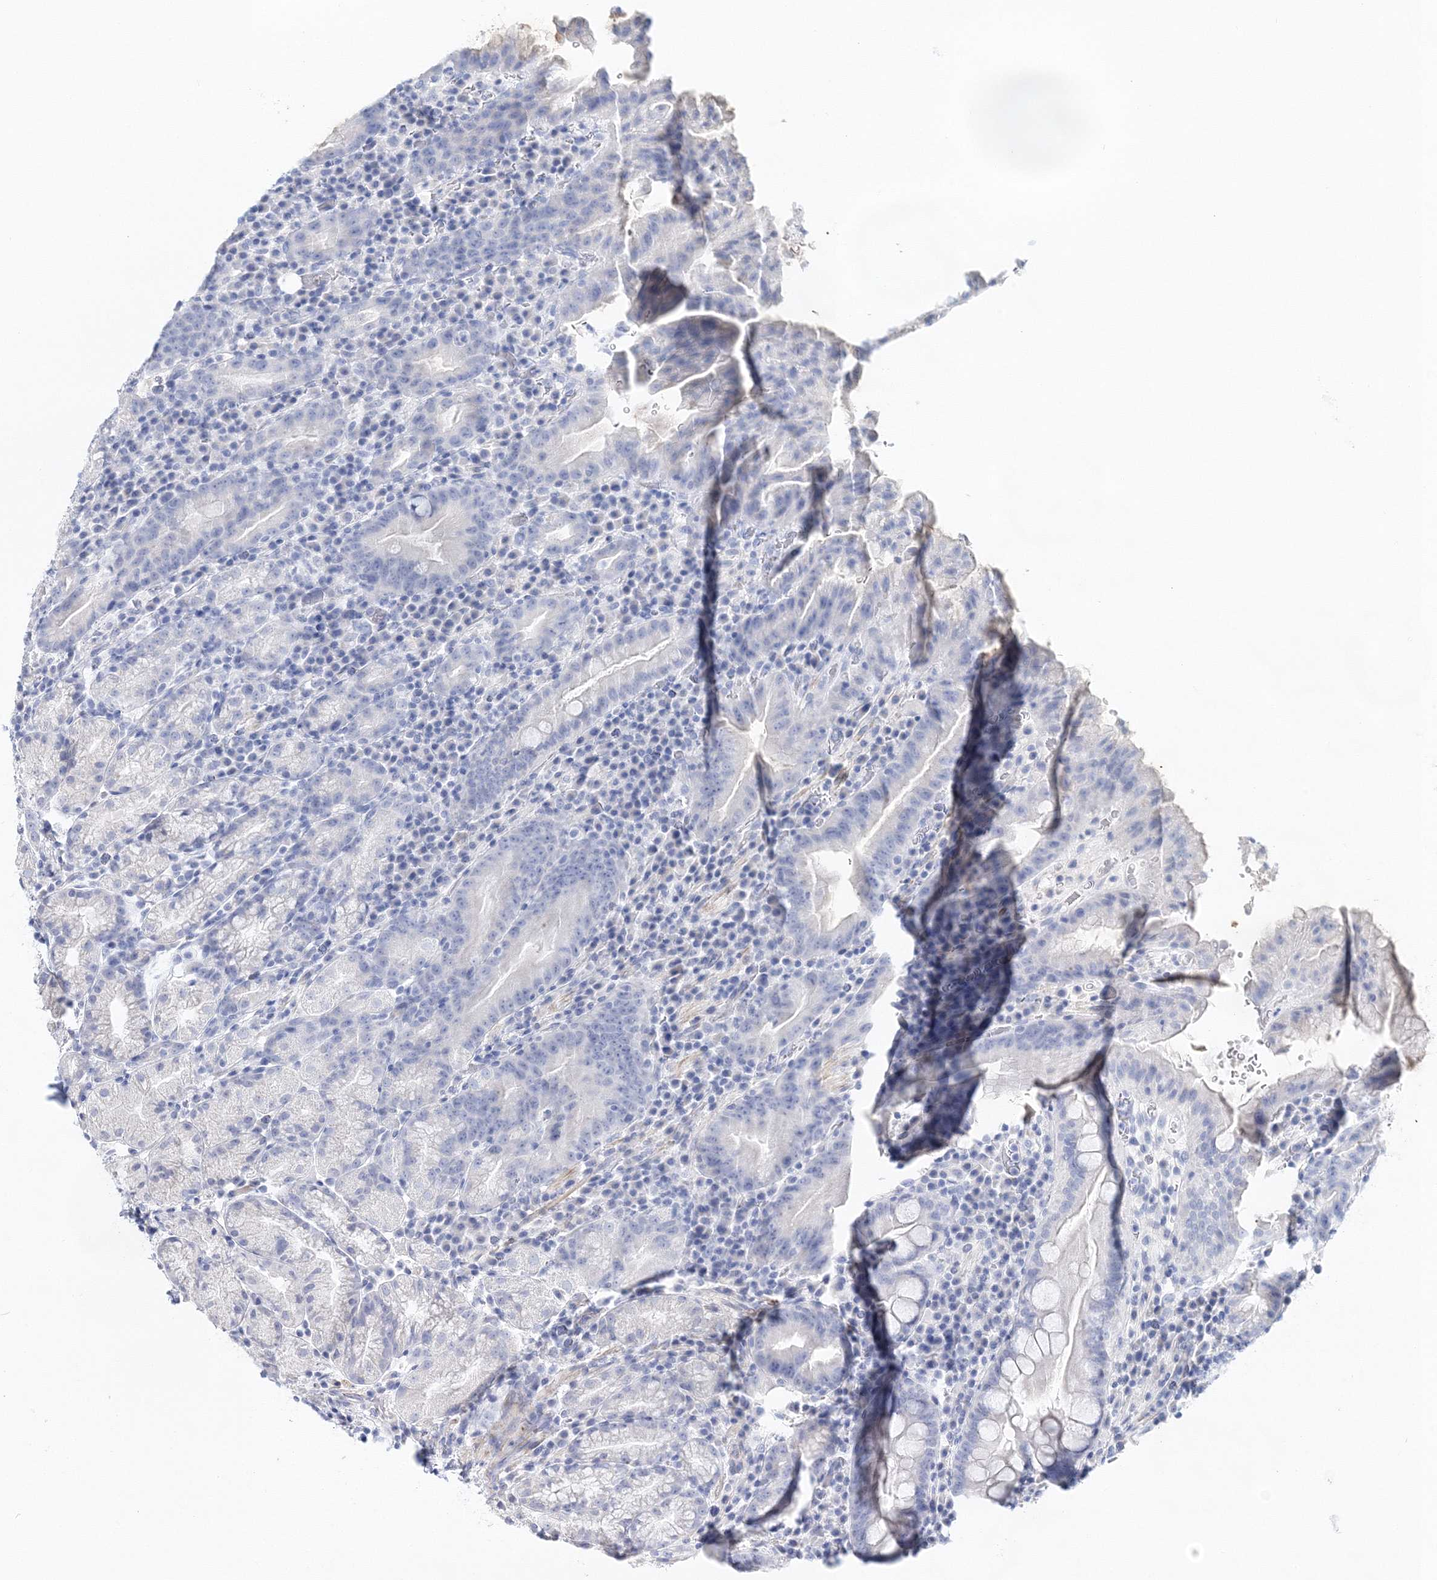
{"staining": {"intensity": "negative", "quantity": "none", "location": "none"}, "tissue": "stomach", "cell_type": "Glandular cells", "image_type": "normal", "snomed": [{"axis": "morphology", "description": "Normal tissue, NOS"}, {"axis": "morphology", "description": "Inflammation, NOS"}, {"axis": "topography", "description": "Stomach"}], "caption": "This is an immunohistochemistry (IHC) photomicrograph of benign stomach. There is no expression in glandular cells.", "gene": "MYOZ2", "patient": {"sex": "male", "age": 79}}